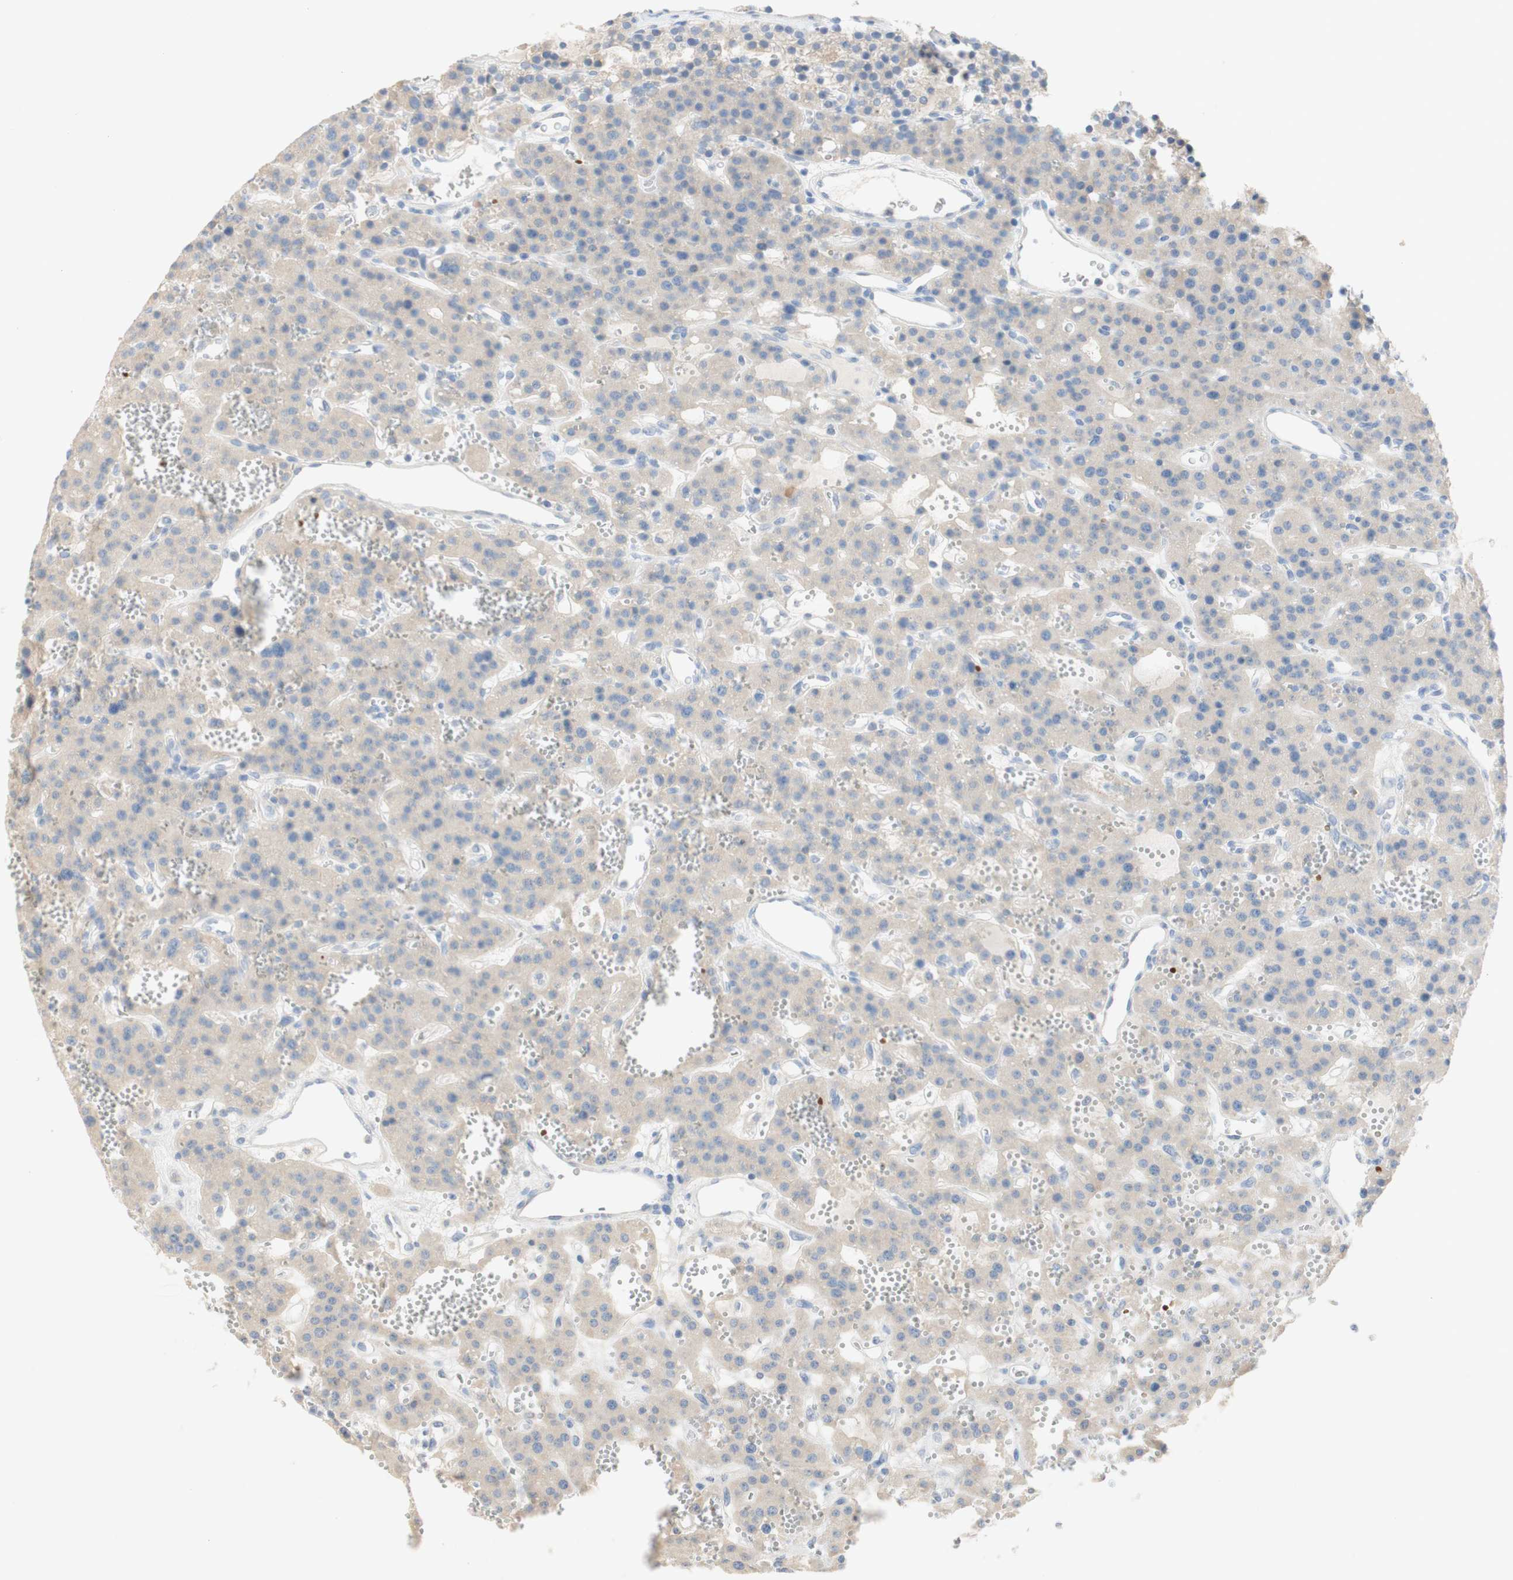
{"staining": {"intensity": "negative", "quantity": "none", "location": "none"}, "tissue": "parathyroid gland", "cell_type": "Glandular cells", "image_type": "normal", "snomed": [{"axis": "morphology", "description": "Normal tissue, NOS"}, {"axis": "morphology", "description": "Adenoma, NOS"}, {"axis": "topography", "description": "Parathyroid gland"}], "caption": "Image shows no protein staining in glandular cells of benign parathyroid gland. (DAB (3,3'-diaminobenzidine) immunohistochemistry (IHC) with hematoxylin counter stain).", "gene": "EPO", "patient": {"sex": "female", "age": 81}}